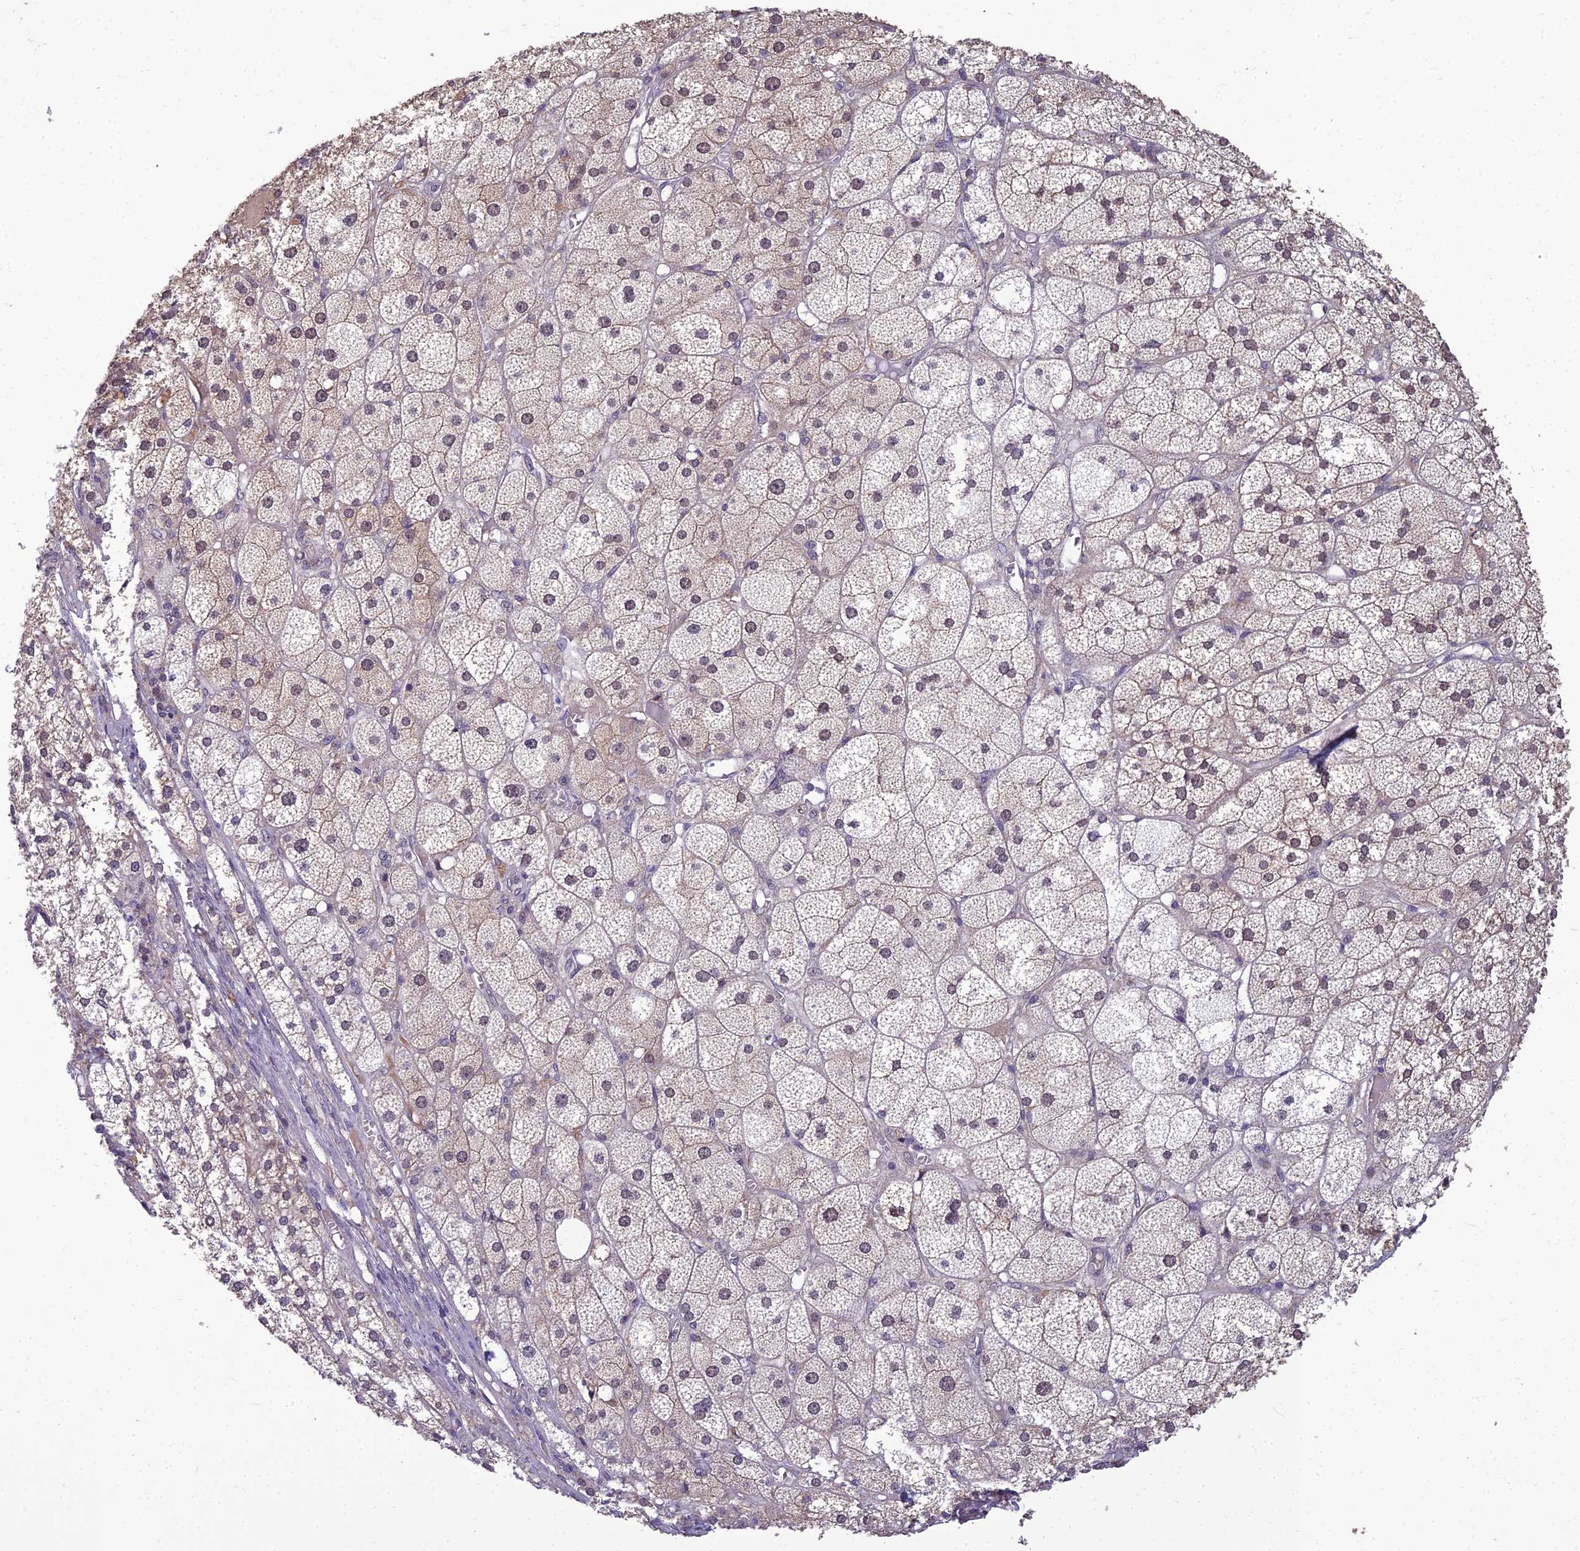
{"staining": {"intensity": "moderate", "quantity": "25%-75%", "location": "cytoplasmic/membranous"}, "tissue": "adrenal gland", "cell_type": "Glandular cells", "image_type": "normal", "snomed": [{"axis": "morphology", "description": "Normal tissue, NOS"}, {"axis": "topography", "description": "Adrenal gland"}], "caption": "Immunohistochemical staining of benign human adrenal gland exhibits 25%-75% levels of moderate cytoplasmic/membranous protein expression in about 25%-75% of glandular cells. The staining is performed using DAB brown chromogen to label protein expression. The nuclei are counter-stained blue using hematoxylin.", "gene": "GRWD1", "patient": {"sex": "female", "age": 61}}